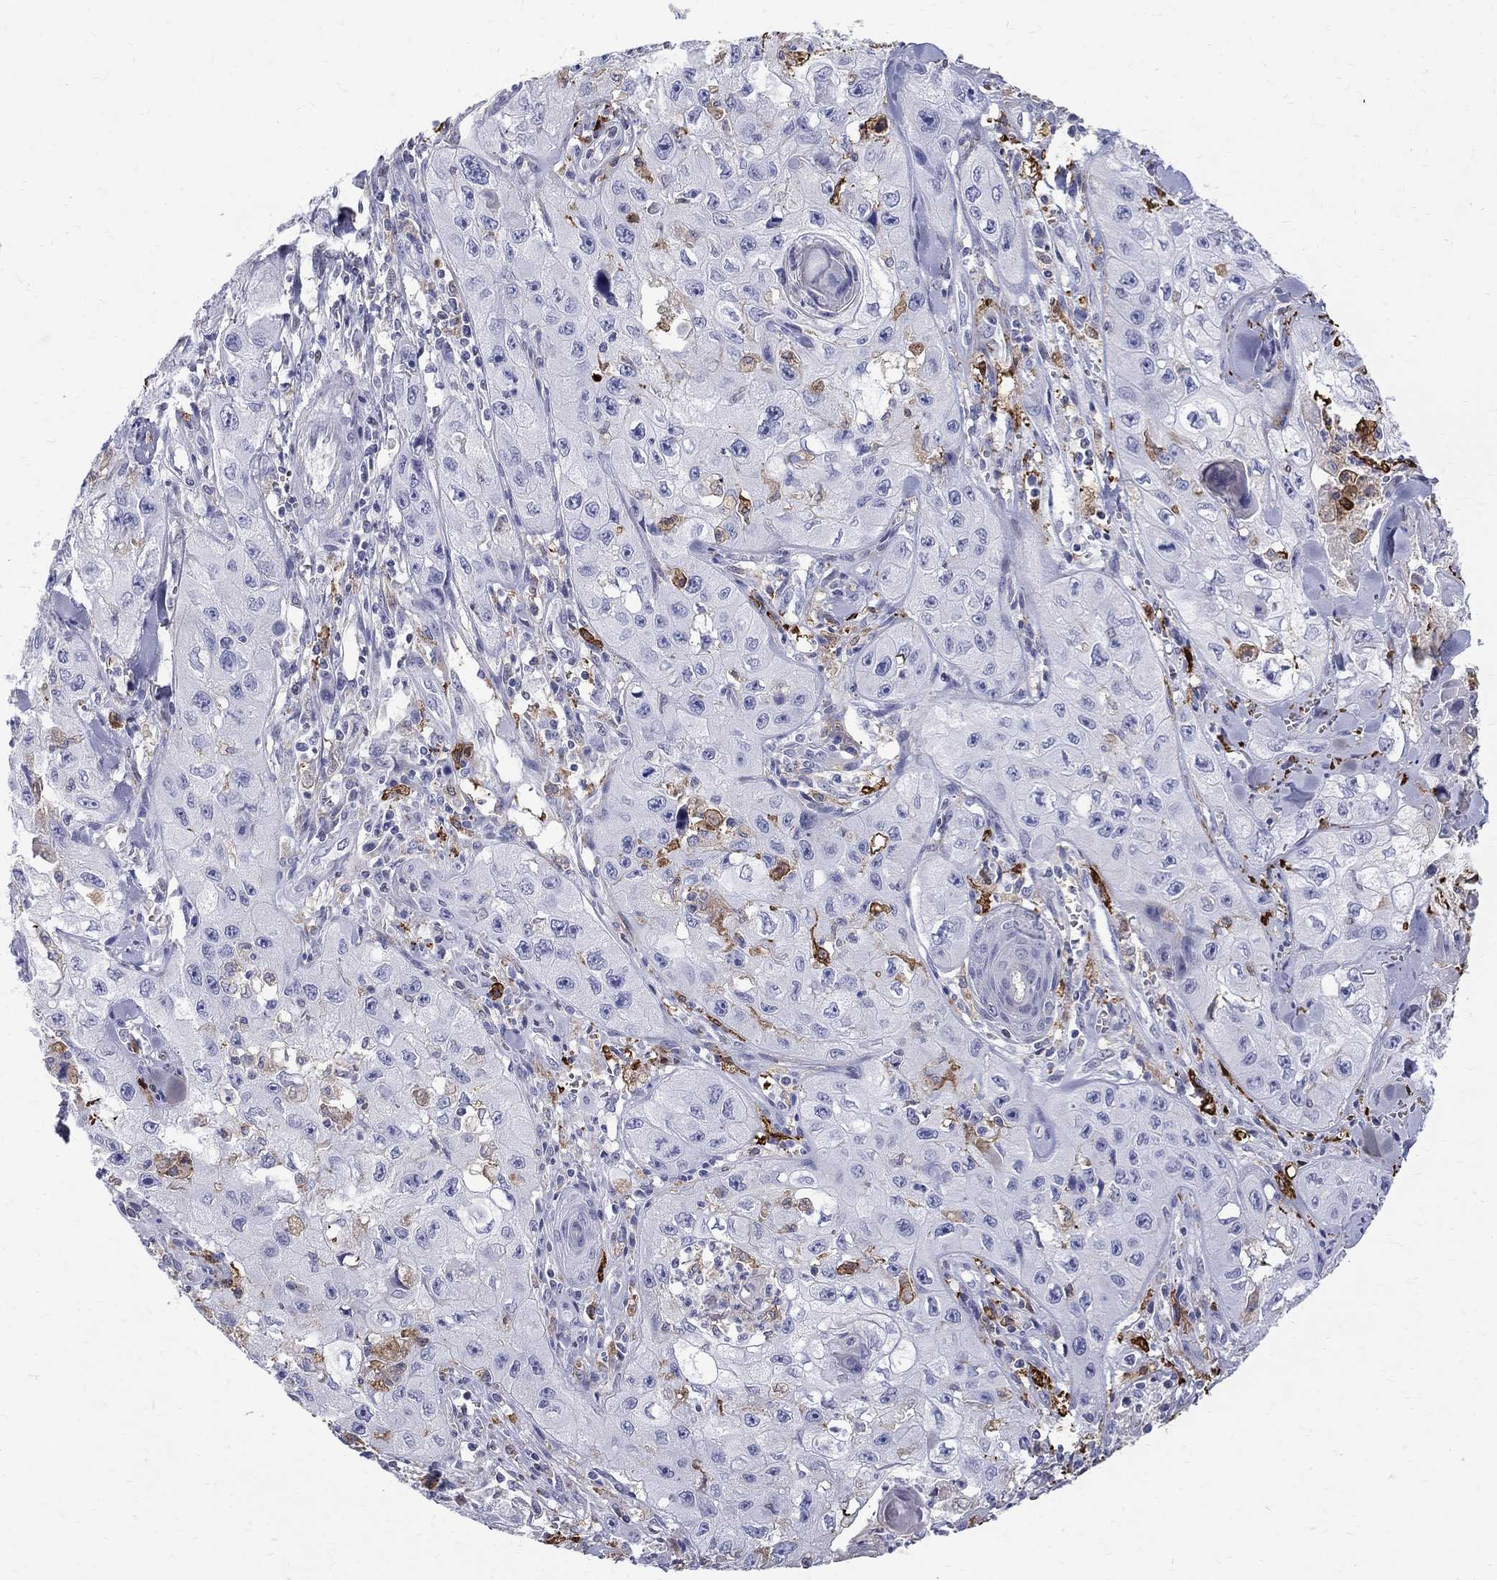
{"staining": {"intensity": "negative", "quantity": "none", "location": "none"}, "tissue": "skin cancer", "cell_type": "Tumor cells", "image_type": "cancer", "snomed": [{"axis": "morphology", "description": "Squamous cell carcinoma, NOS"}, {"axis": "topography", "description": "Skin"}, {"axis": "topography", "description": "Subcutis"}], "caption": "High power microscopy micrograph of an immunohistochemistry image of skin cancer, revealing no significant staining in tumor cells.", "gene": "AGER", "patient": {"sex": "male", "age": 73}}